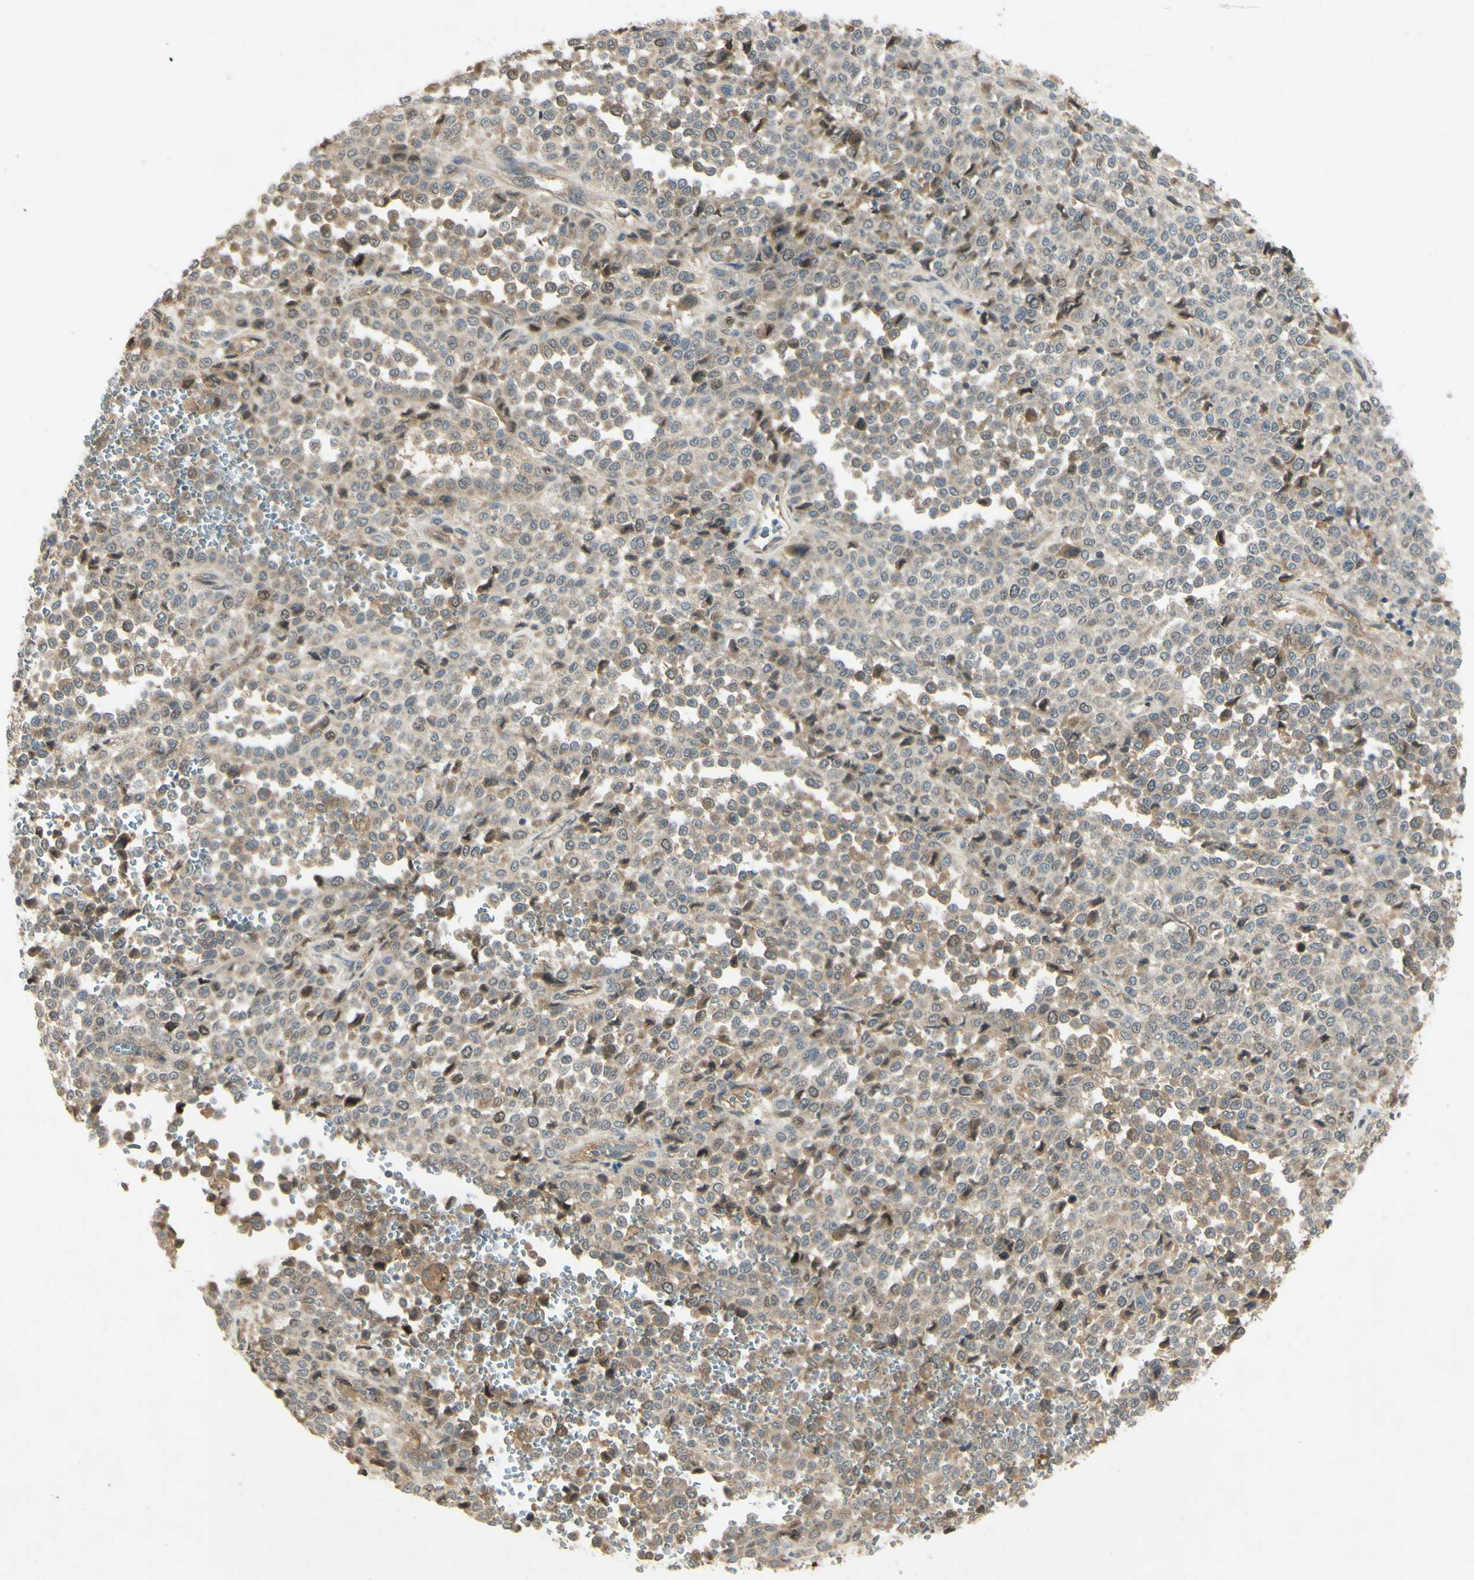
{"staining": {"intensity": "negative", "quantity": "none", "location": "none"}, "tissue": "melanoma", "cell_type": "Tumor cells", "image_type": "cancer", "snomed": [{"axis": "morphology", "description": "Malignant melanoma, Metastatic site"}, {"axis": "topography", "description": "Pancreas"}], "caption": "Immunohistochemistry of human malignant melanoma (metastatic site) displays no expression in tumor cells. Nuclei are stained in blue.", "gene": "RAD18", "patient": {"sex": "female", "age": 30}}